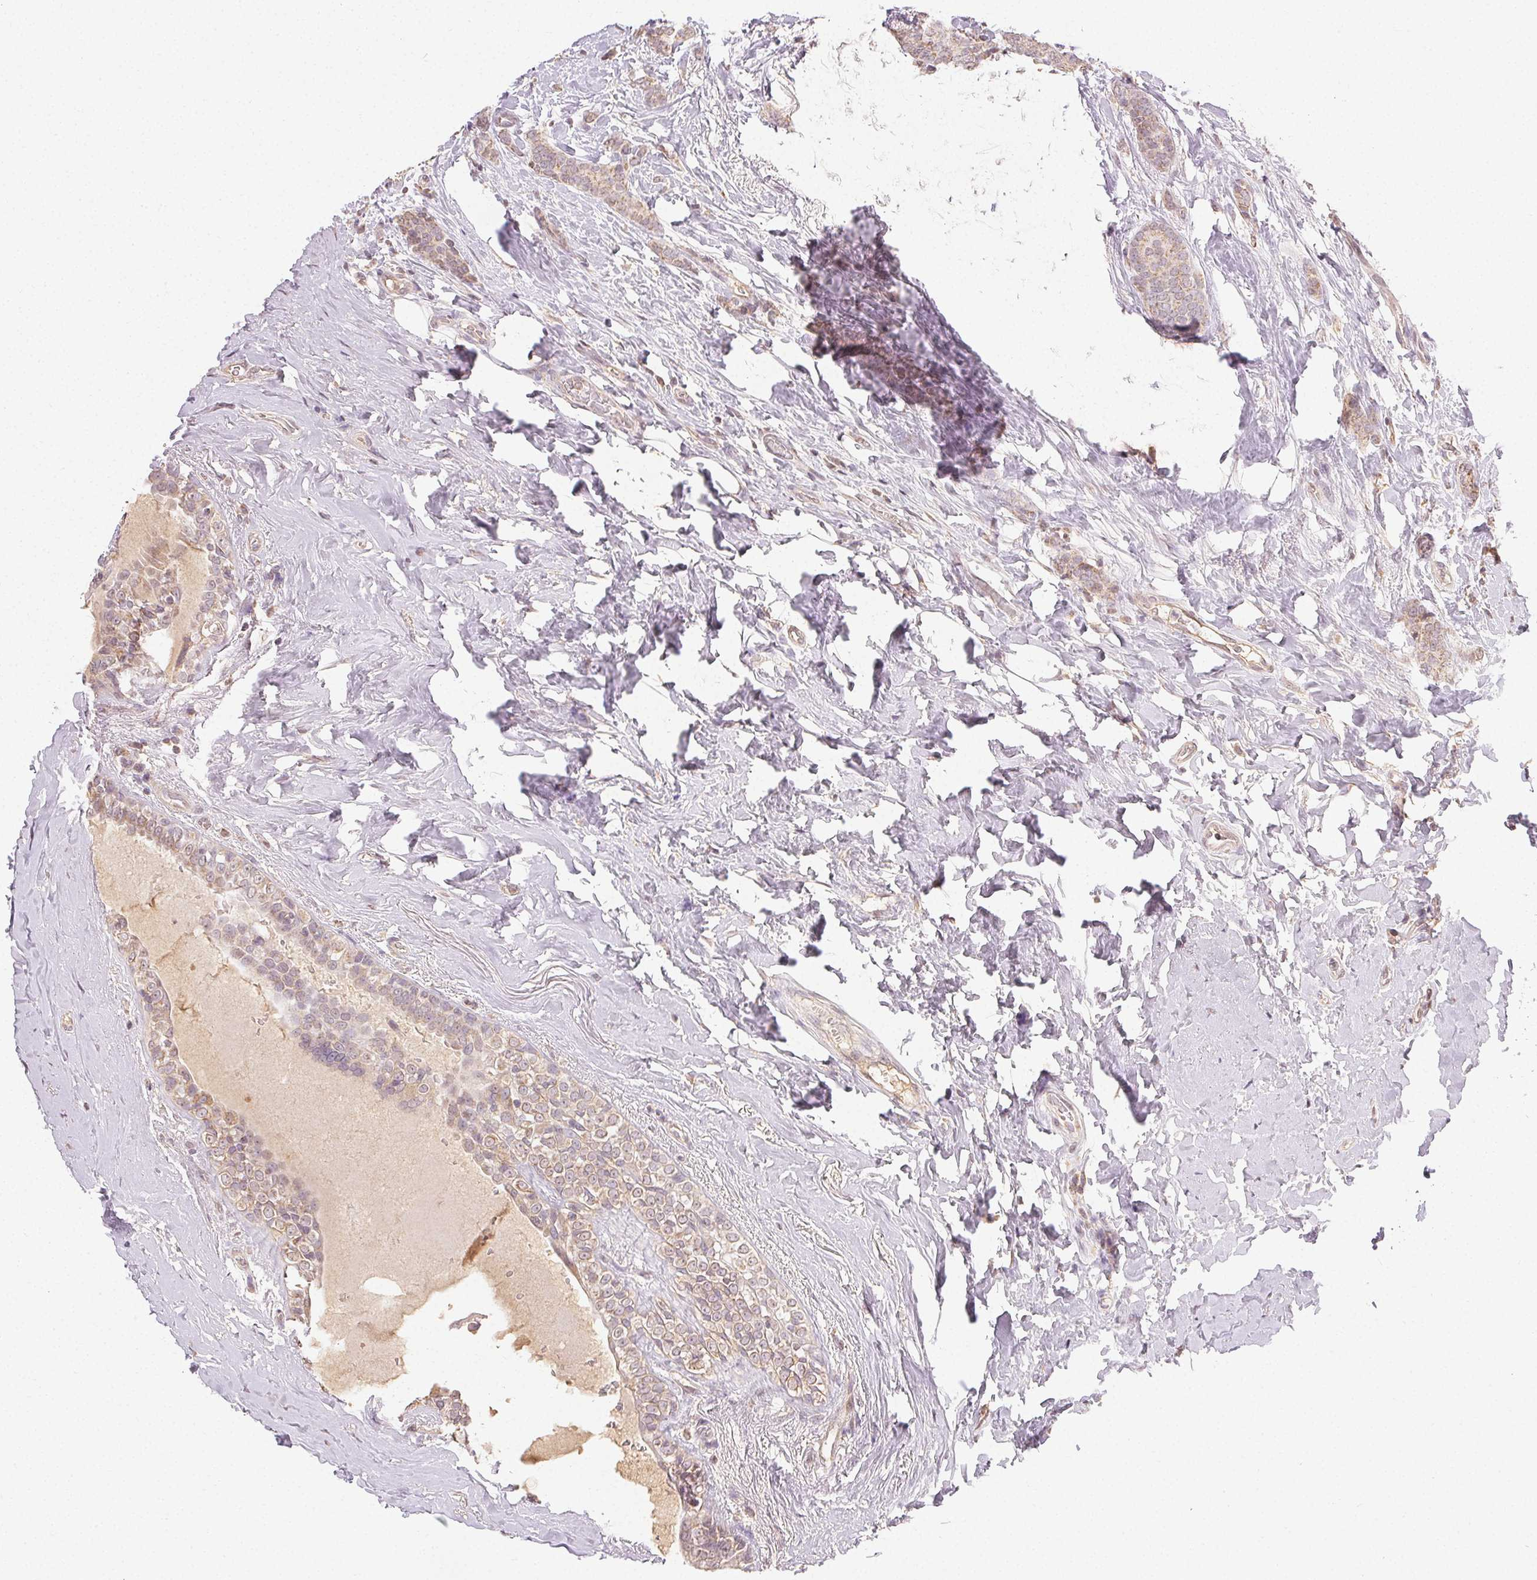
{"staining": {"intensity": "weak", "quantity": ">75%", "location": "cytoplasmic/membranous"}, "tissue": "breast cancer", "cell_type": "Tumor cells", "image_type": "cancer", "snomed": [{"axis": "morphology", "description": "Normal tissue, NOS"}, {"axis": "morphology", "description": "Duct carcinoma"}, {"axis": "topography", "description": "Breast"}], "caption": "Approximately >75% of tumor cells in intraductal carcinoma (breast) show weak cytoplasmic/membranous protein staining as visualized by brown immunohistochemical staining.", "gene": "CLASP1", "patient": {"sex": "female", "age": 77}}